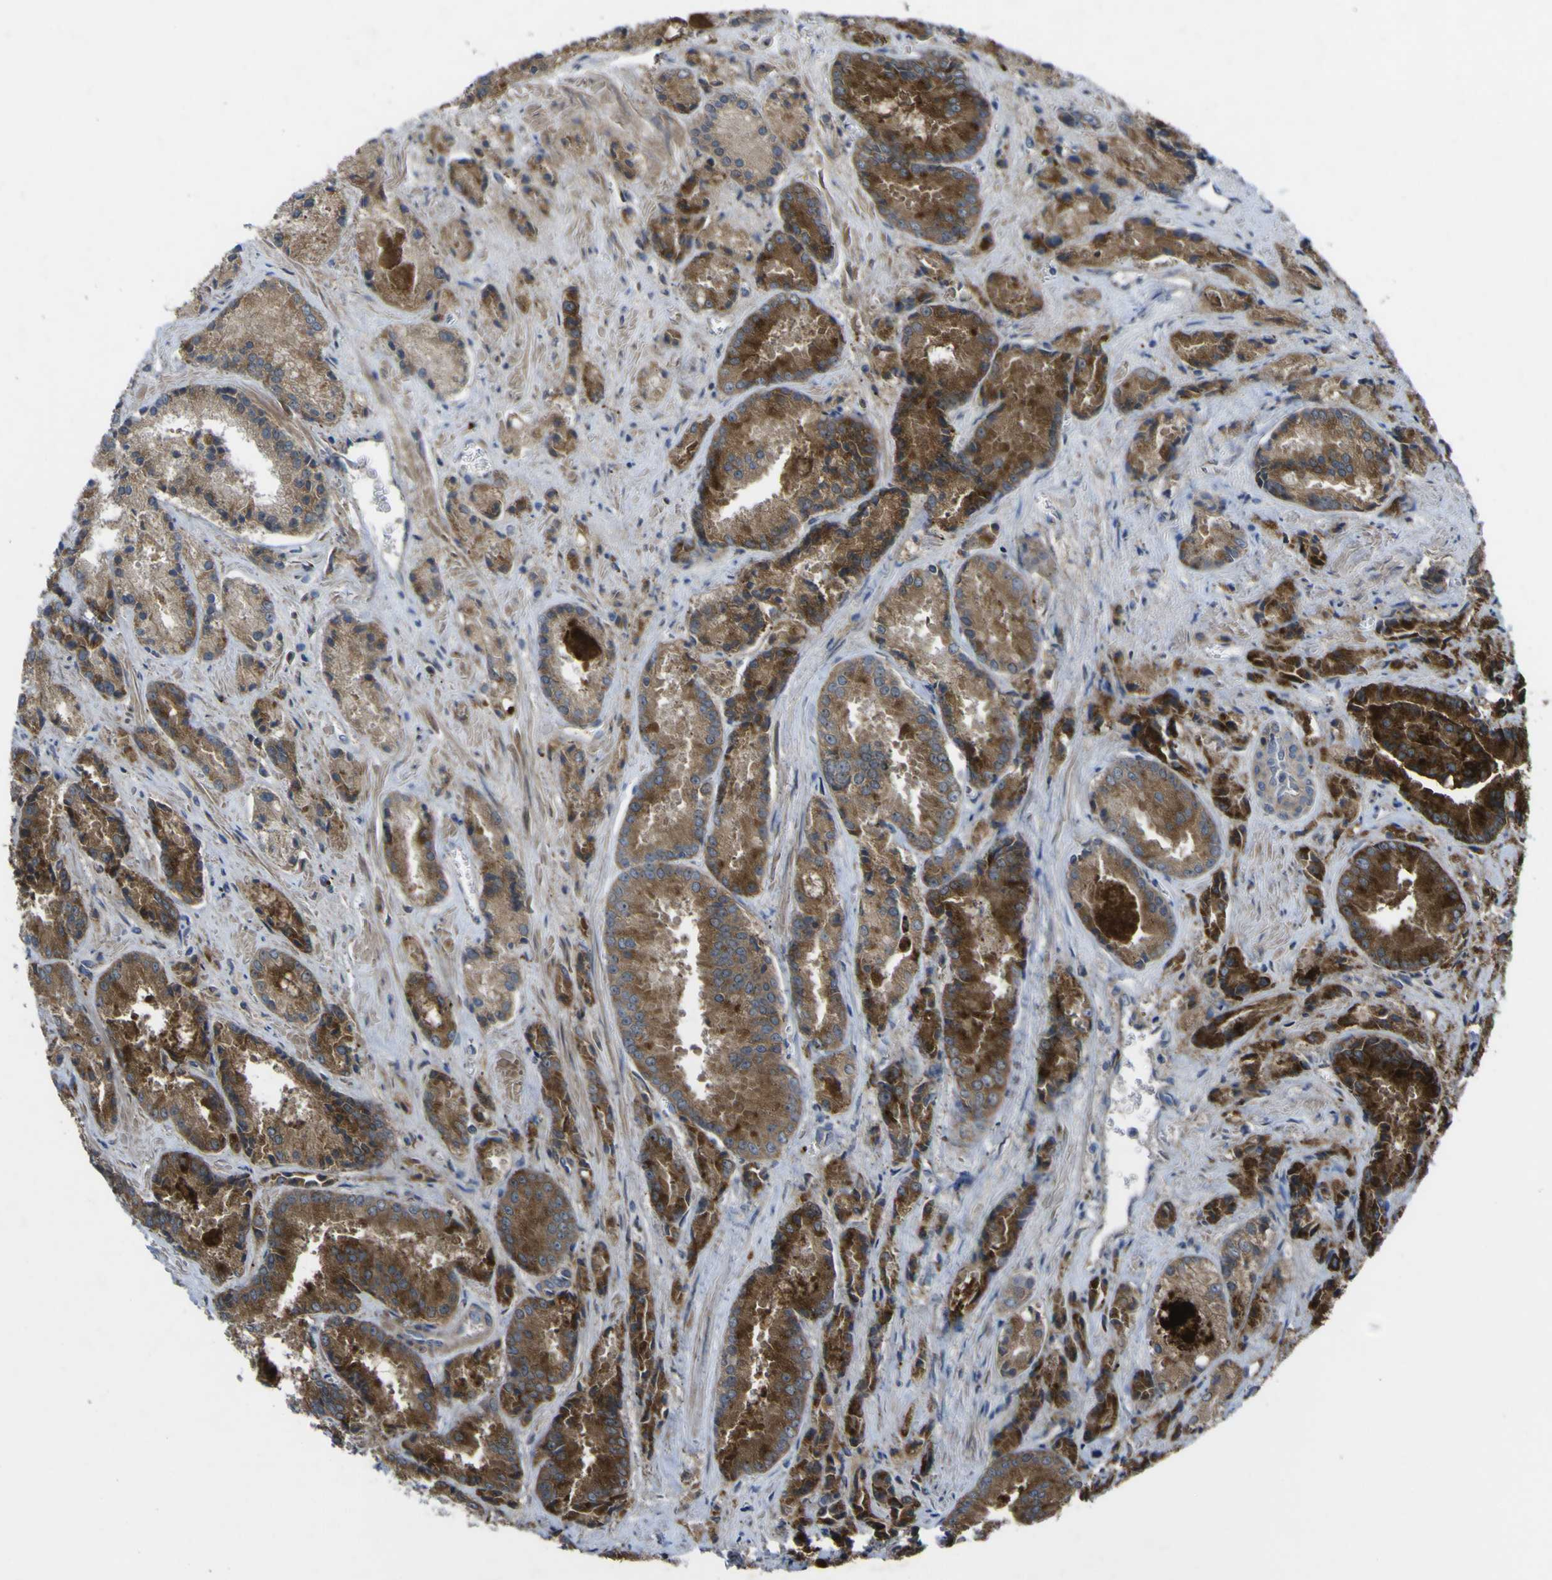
{"staining": {"intensity": "moderate", "quantity": ">75%", "location": "cytoplasmic/membranous"}, "tissue": "prostate cancer", "cell_type": "Tumor cells", "image_type": "cancer", "snomed": [{"axis": "morphology", "description": "Adenocarcinoma, Low grade"}, {"axis": "topography", "description": "Prostate"}], "caption": "Moderate cytoplasmic/membranous positivity is seen in about >75% of tumor cells in prostate low-grade adenocarcinoma. Nuclei are stained in blue.", "gene": "CST3", "patient": {"sex": "male", "age": 64}}